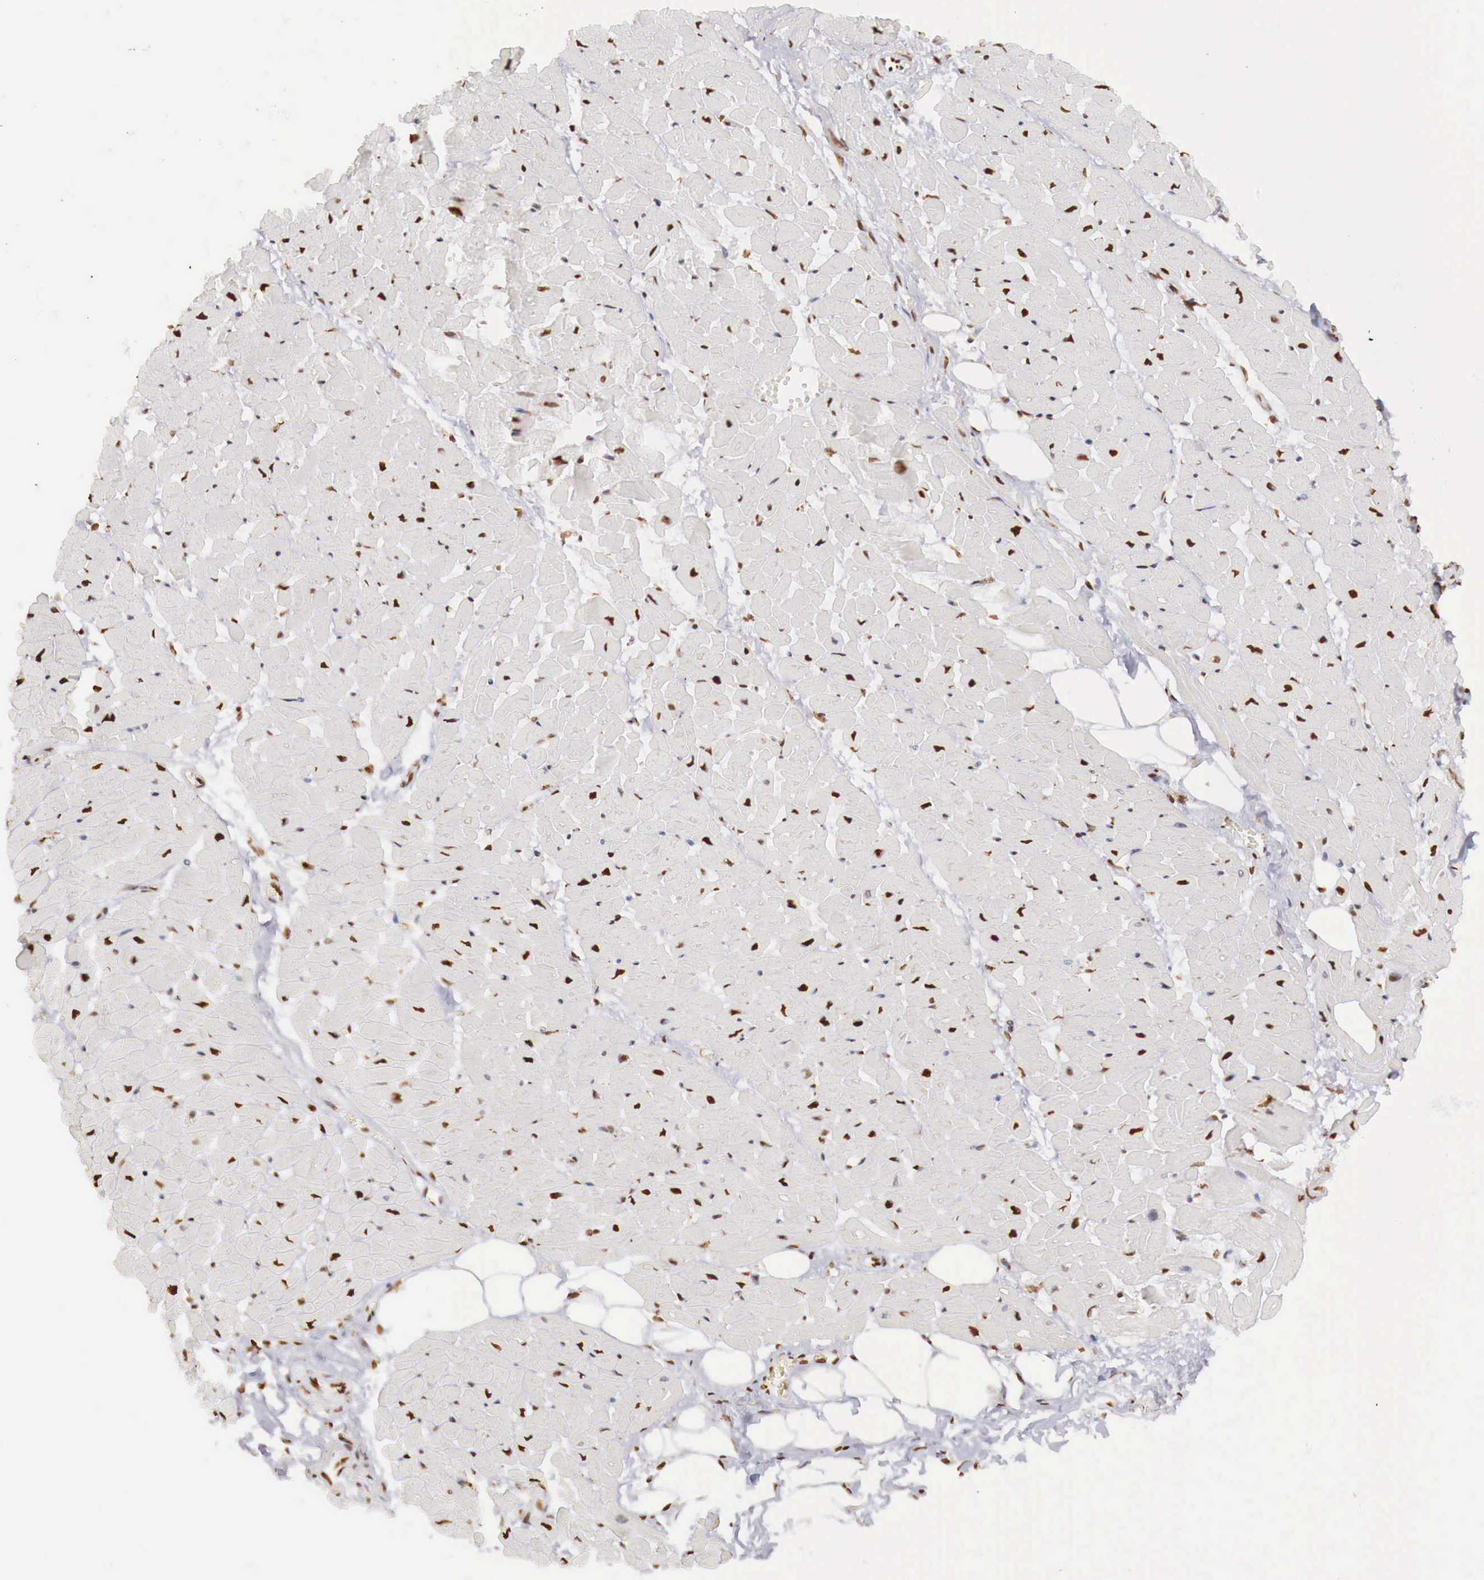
{"staining": {"intensity": "strong", "quantity": ">75%", "location": "nuclear"}, "tissue": "heart muscle", "cell_type": "Cardiomyocytes", "image_type": "normal", "snomed": [{"axis": "morphology", "description": "Normal tissue, NOS"}, {"axis": "topography", "description": "Heart"}], "caption": "IHC staining of benign heart muscle, which displays high levels of strong nuclear positivity in approximately >75% of cardiomyocytes indicating strong nuclear protein positivity. The staining was performed using DAB (brown) for protein detection and nuclei were counterstained in hematoxylin (blue).", "gene": "DKC1", "patient": {"sex": "female", "age": 19}}